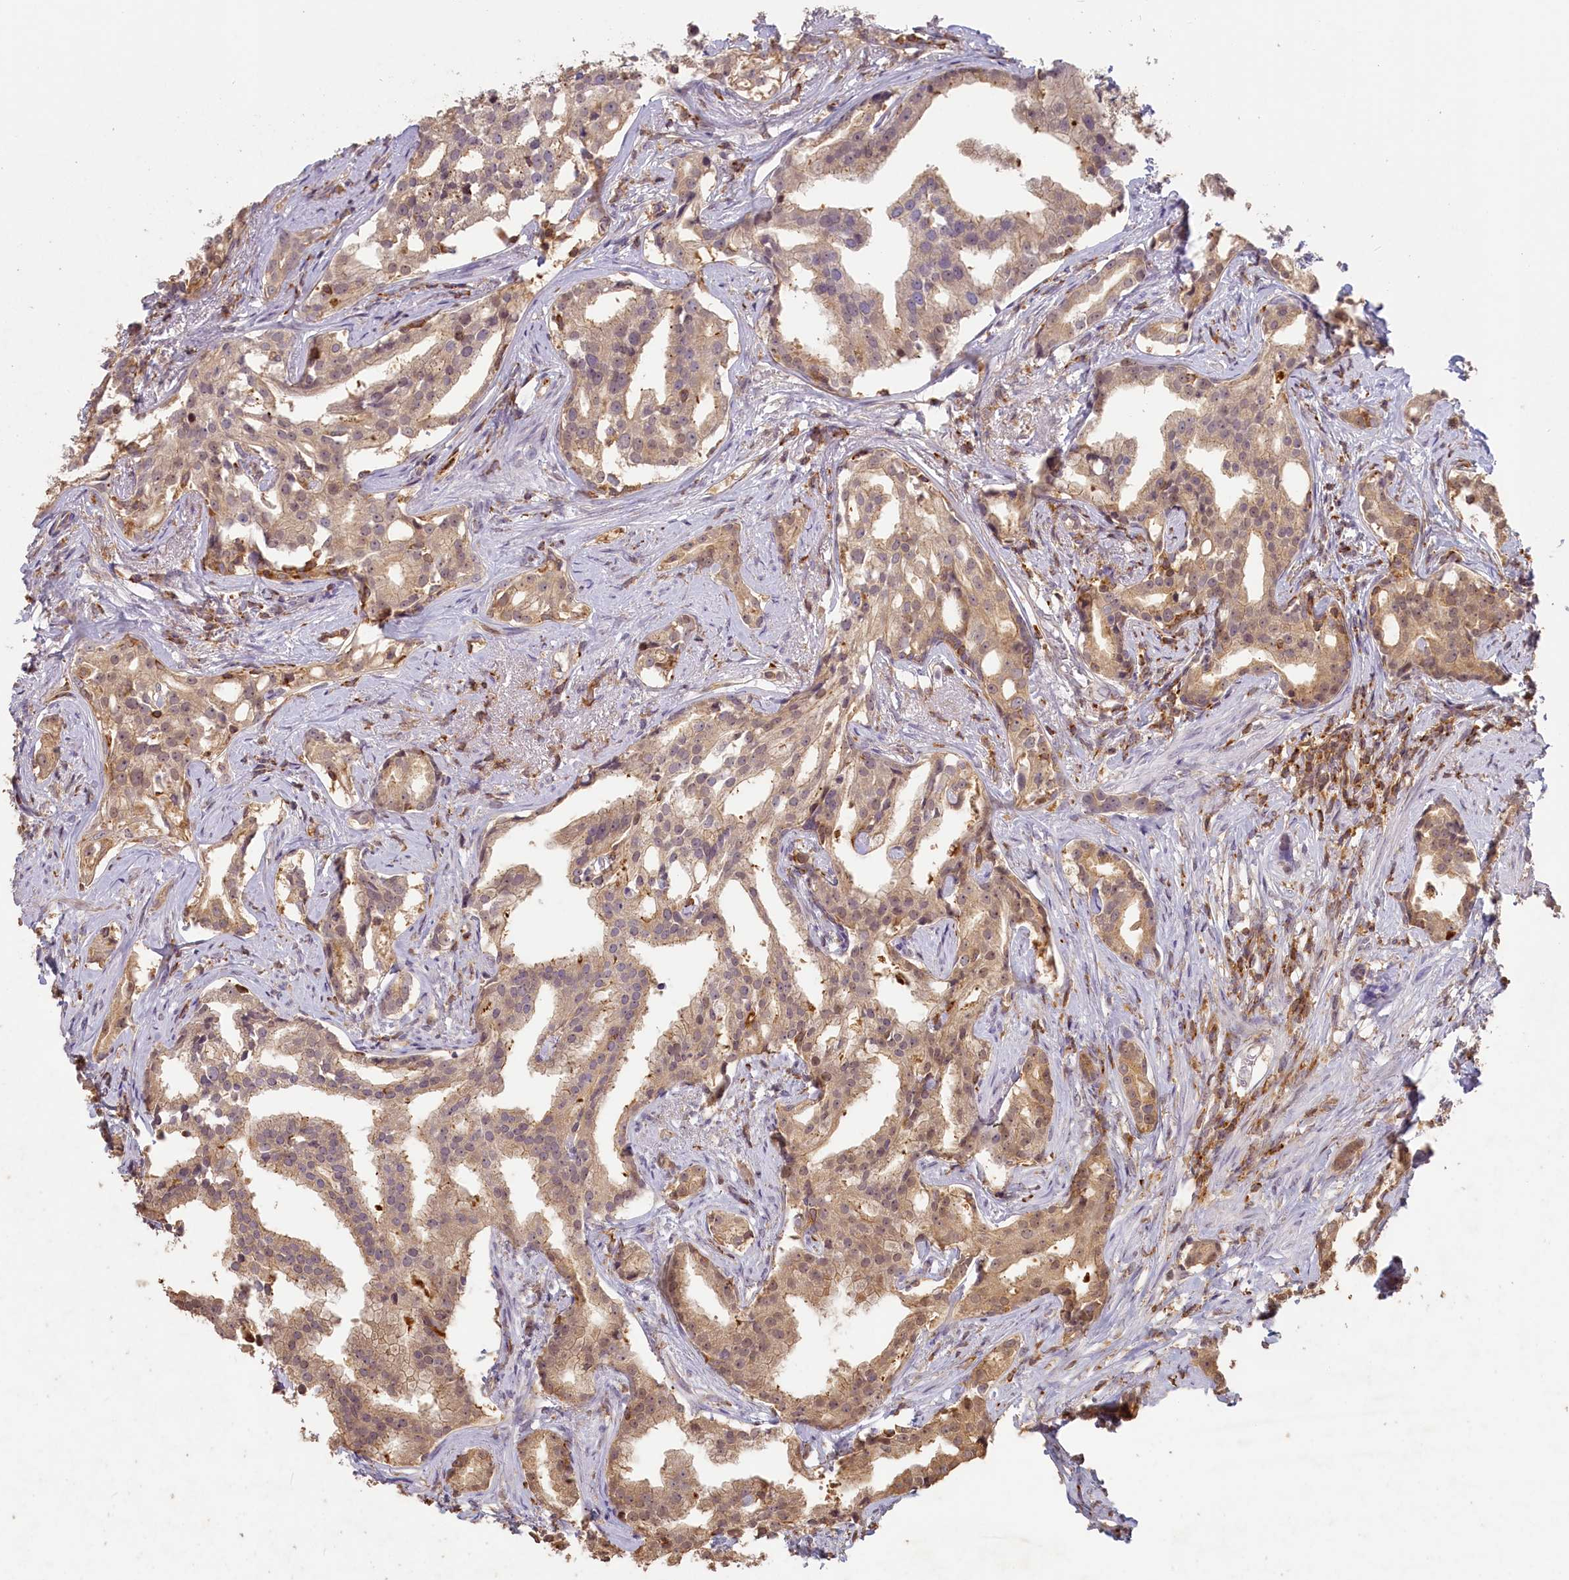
{"staining": {"intensity": "weak", "quantity": ">75%", "location": "cytoplasmic/membranous,nuclear"}, "tissue": "prostate cancer", "cell_type": "Tumor cells", "image_type": "cancer", "snomed": [{"axis": "morphology", "description": "Adenocarcinoma, High grade"}, {"axis": "topography", "description": "Prostate"}], "caption": "Tumor cells reveal weak cytoplasmic/membranous and nuclear expression in about >75% of cells in prostate cancer (high-grade adenocarcinoma).", "gene": "MADD", "patient": {"sex": "male", "age": 67}}